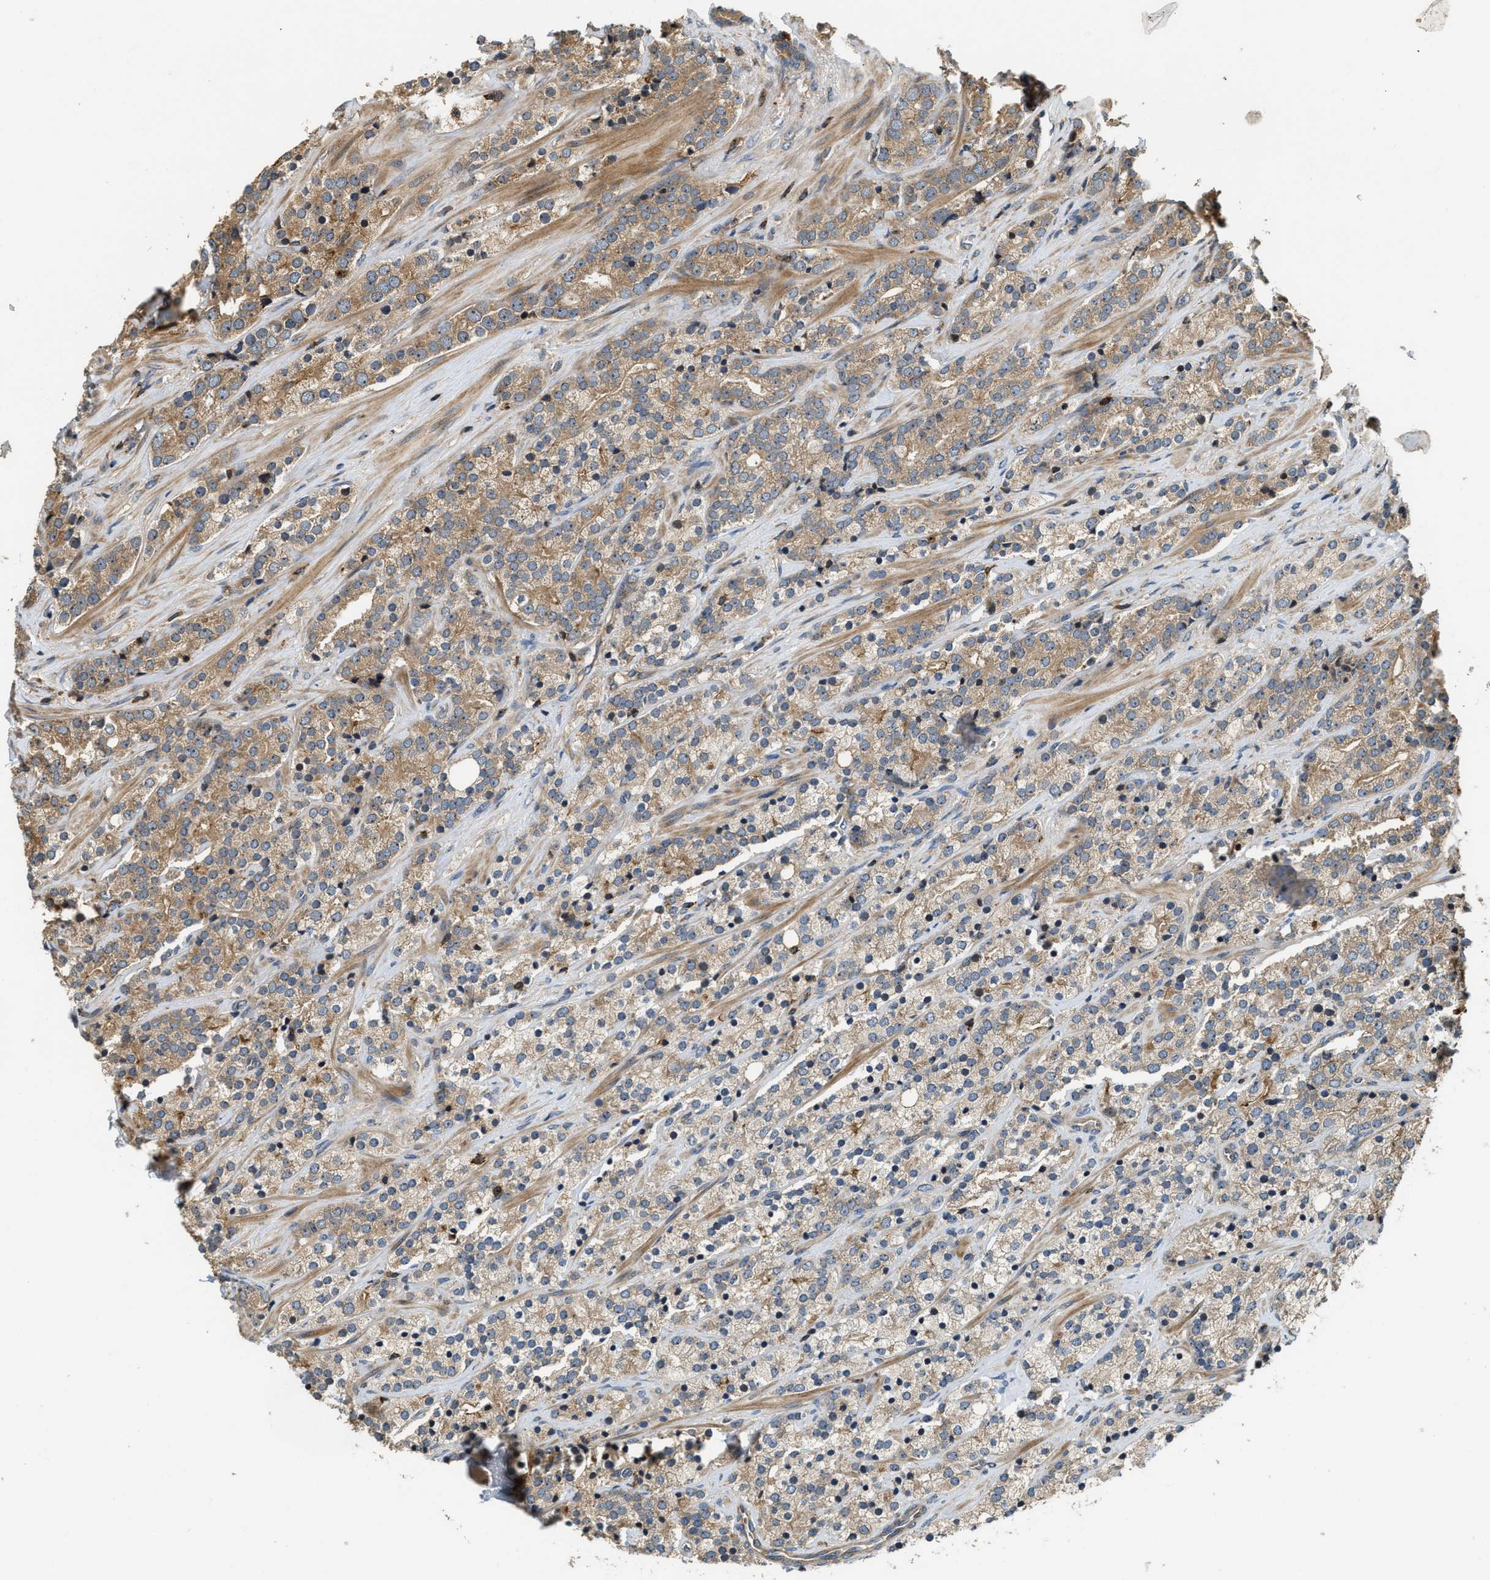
{"staining": {"intensity": "moderate", "quantity": ">75%", "location": "cytoplasmic/membranous"}, "tissue": "prostate cancer", "cell_type": "Tumor cells", "image_type": "cancer", "snomed": [{"axis": "morphology", "description": "Adenocarcinoma, High grade"}, {"axis": "topography", "description": "Prostate"}], "caption": "Tumor cells reveal moderate cytoplasmic/membranous positivity in approximately >75% of cells in prostate cancer (adenocarcinoma (high-grade)).", "gene": "SNX5", "patient": {"sex": "male", "age": 71}}